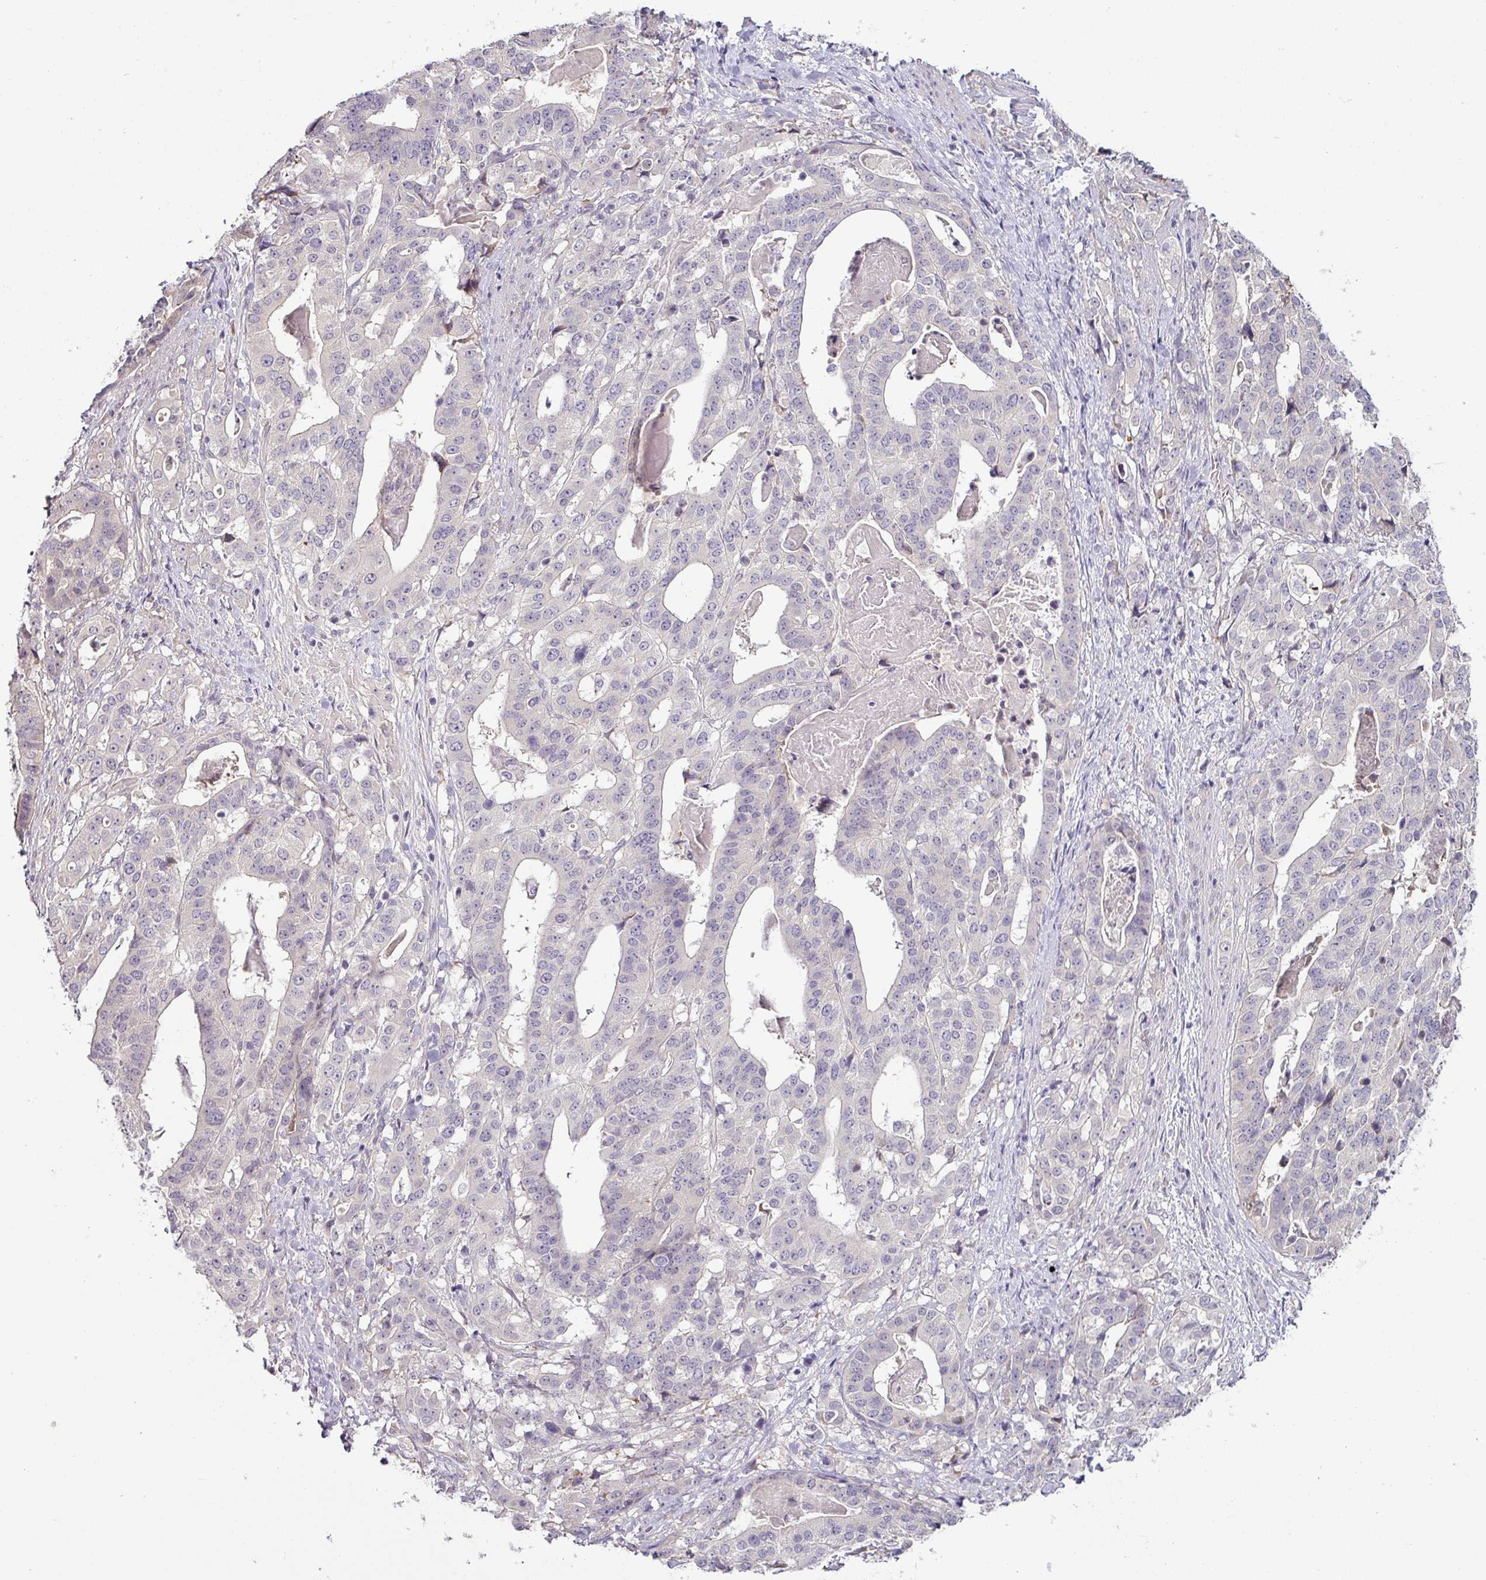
{"staining": {"intensity": "negative", "quantity": "none", "location": "none"}, "tissue": "stomach cancer", "cell_type": "Tumor cells", "image_type": "cancer", "snomed": [{"axis": "morphology", "description": "Adenocarcinoma, NOS"}, {"axis": "topography", "description": "Stomach"}], "caption": "Immunohistochemistry (IHC) histopathology image of human stomach cancer stained for a protein (brown), which exhibits no expression in tumor cells.", "gene": "OR52D1", "patient": {"sex": "male", "age": 48}}